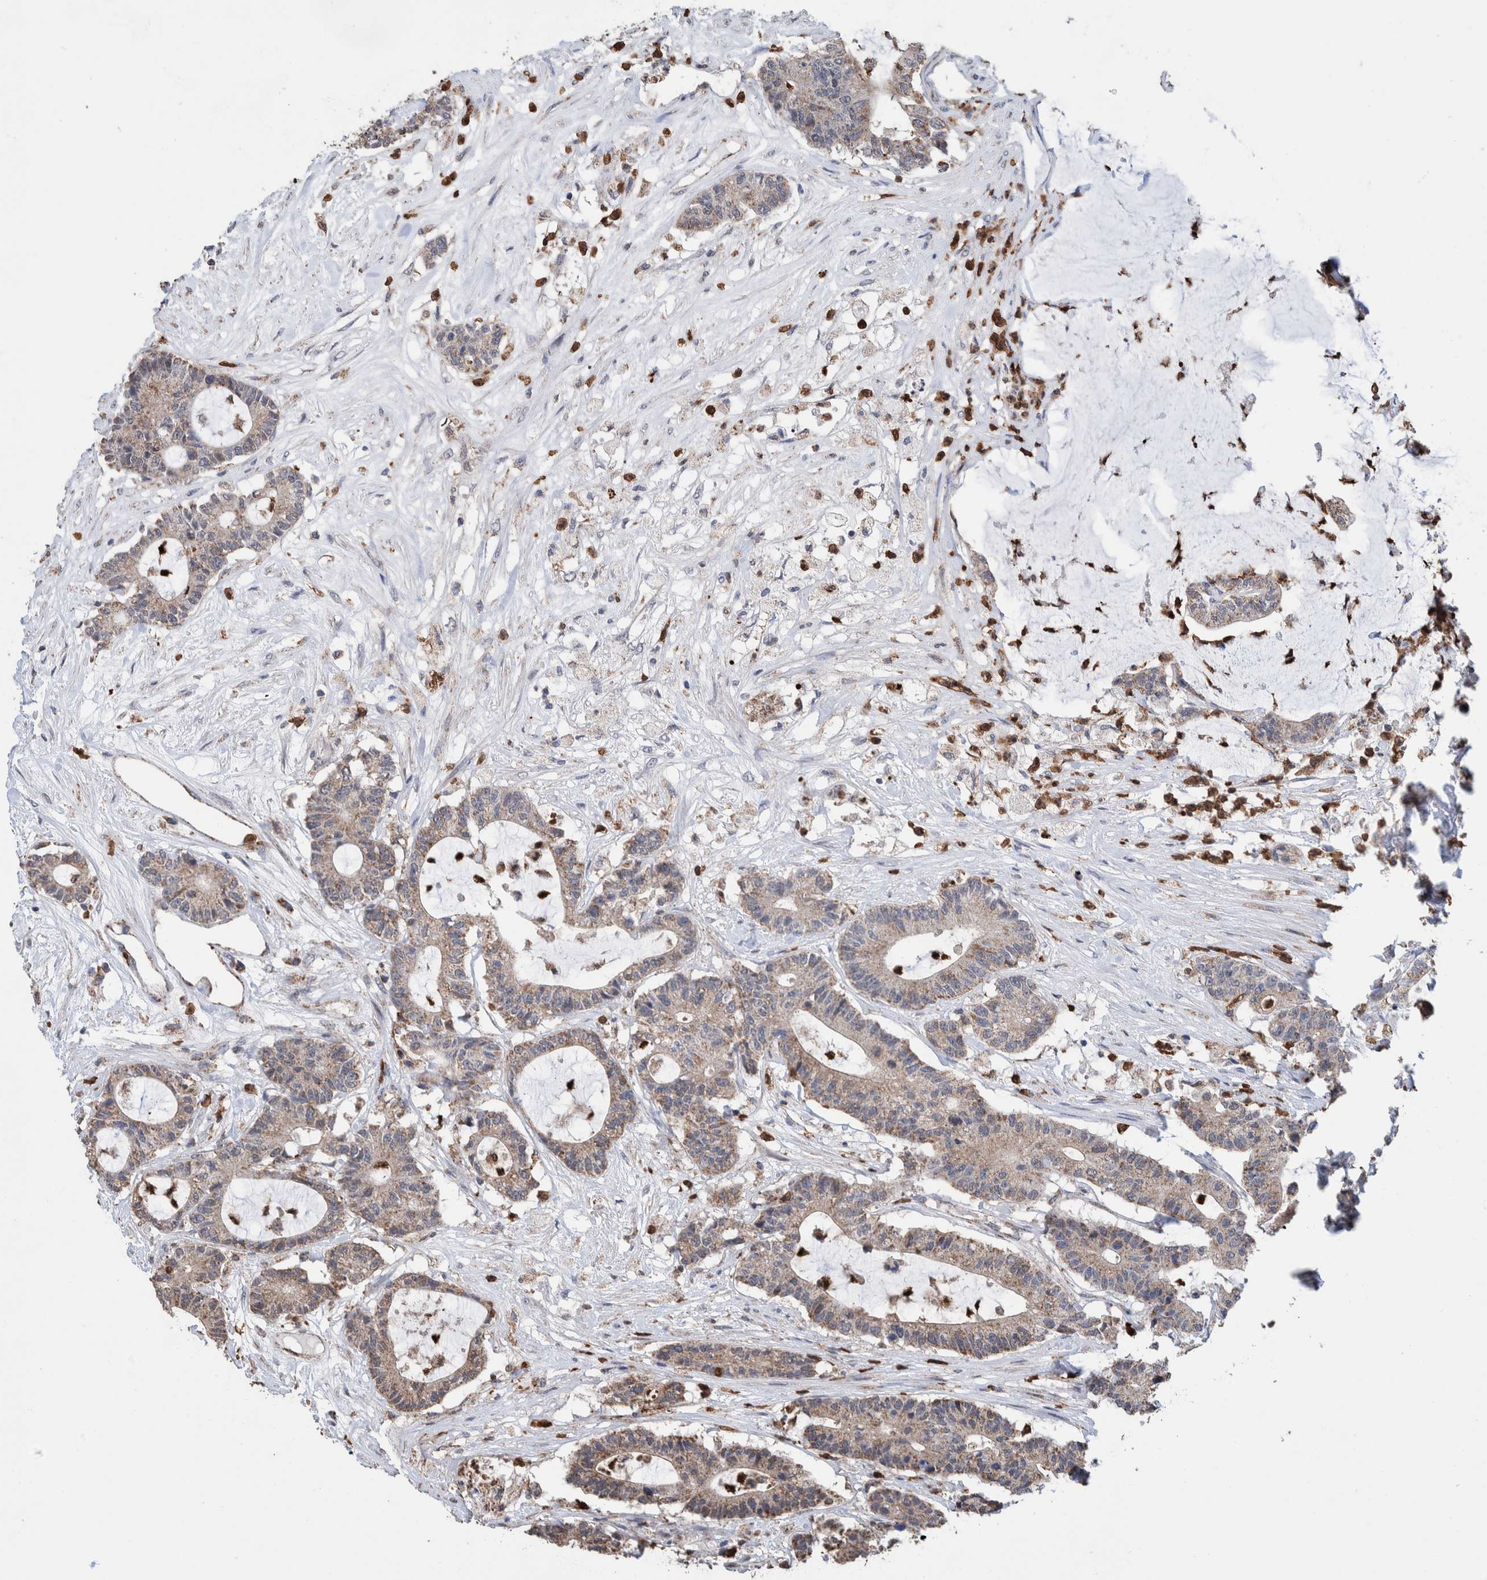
{"staining": {"intensity": "weak", "quantity": "25%-75%", "location": "cytoplasmic/membranous"}, "tissue": "colorectal cancer", "cell_type": "Tumor cells", "image_type": "cancer", "snomed": [{"axis": "morphology", "description": "Adenocarcinoma, NOS"}, {"axis": "topography", "description": "Colon"}], "caption": "The photomicrograph shows a brown stain indicating the presence of a protein in the cytoplasmic/membranous of tumor cells in colorectal cancer.", "gene": "DECR1", "patient": {"sex": "female", "age": 84}}